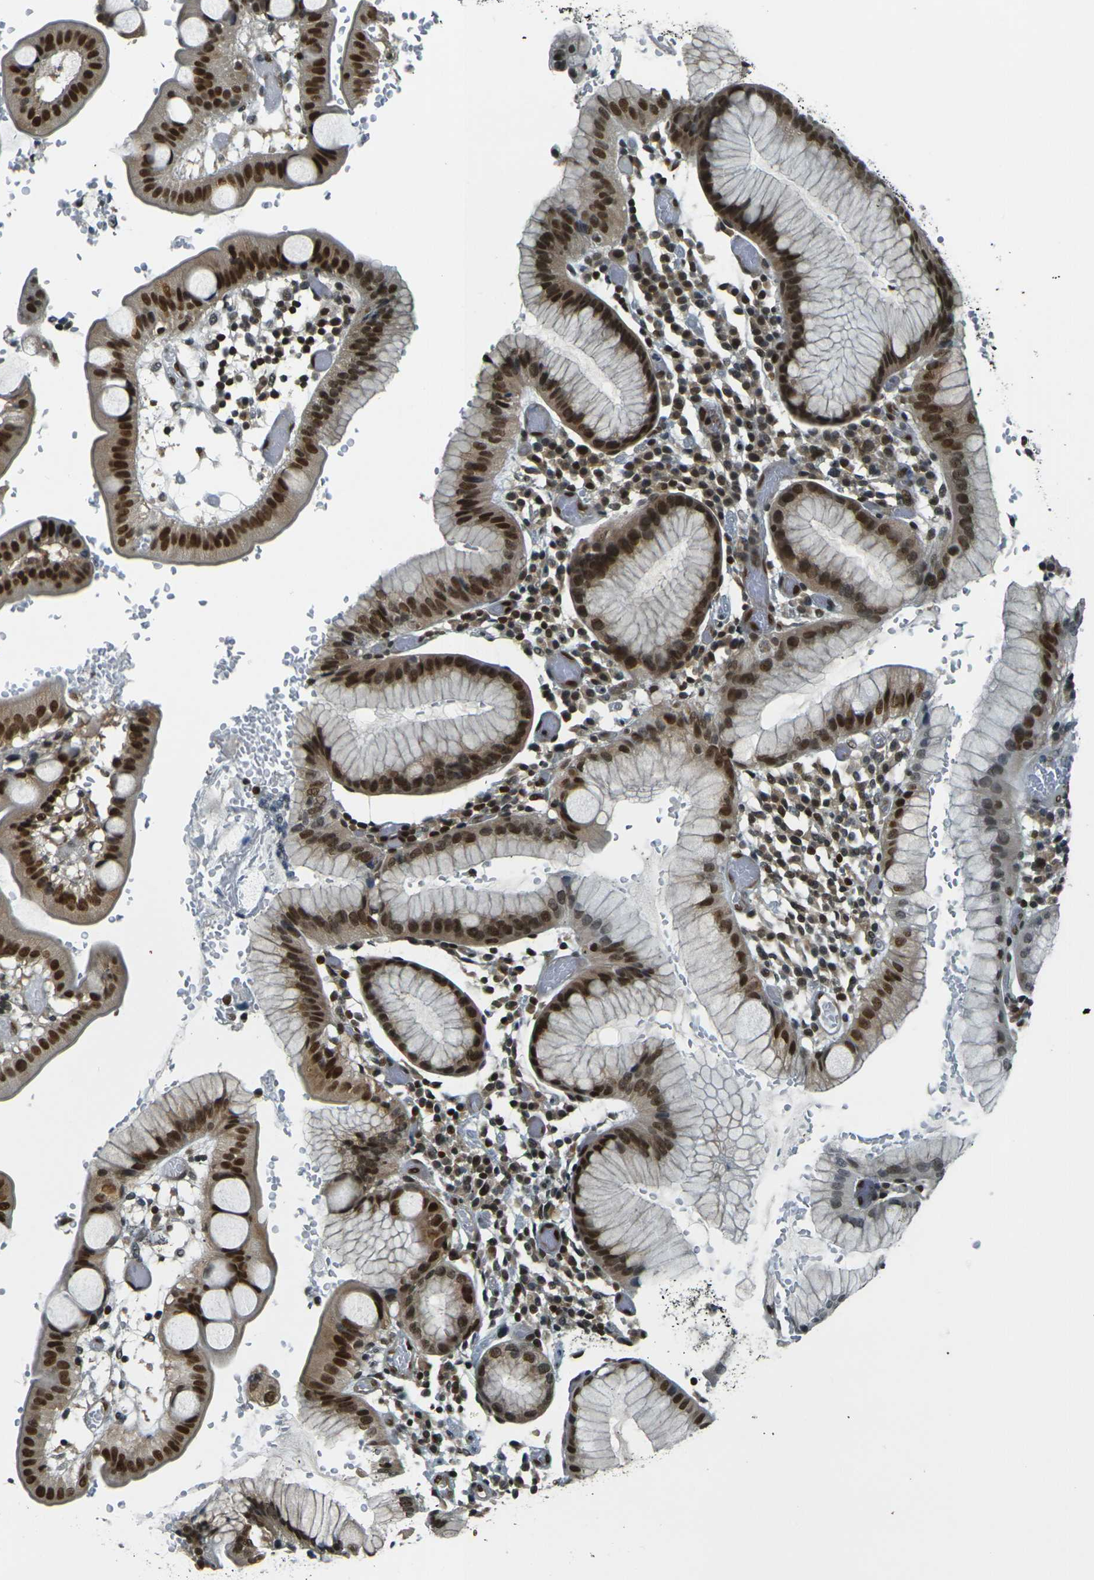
{"staining": {"intensity": "strong", "quantity": ">75%", "location": "nuclear"}, "tissue": "stomach cancer", "cell_type": "Tumor cells", "image_type": "cancer", "snomed": [{"axis": "morphology", "description": "Adenocarcinoma, NOS"}, {"axis": "topography", "description": "Stomach"}], "caption": "This histopathology image demonstrates immunohistochemistry (IHC) staining of human stomach cancer, with high strong nuclear staining in approximately >75% of tumor cells.", "gene": "NHEJ1", "patient": {"sex": "female", "age": 75}}